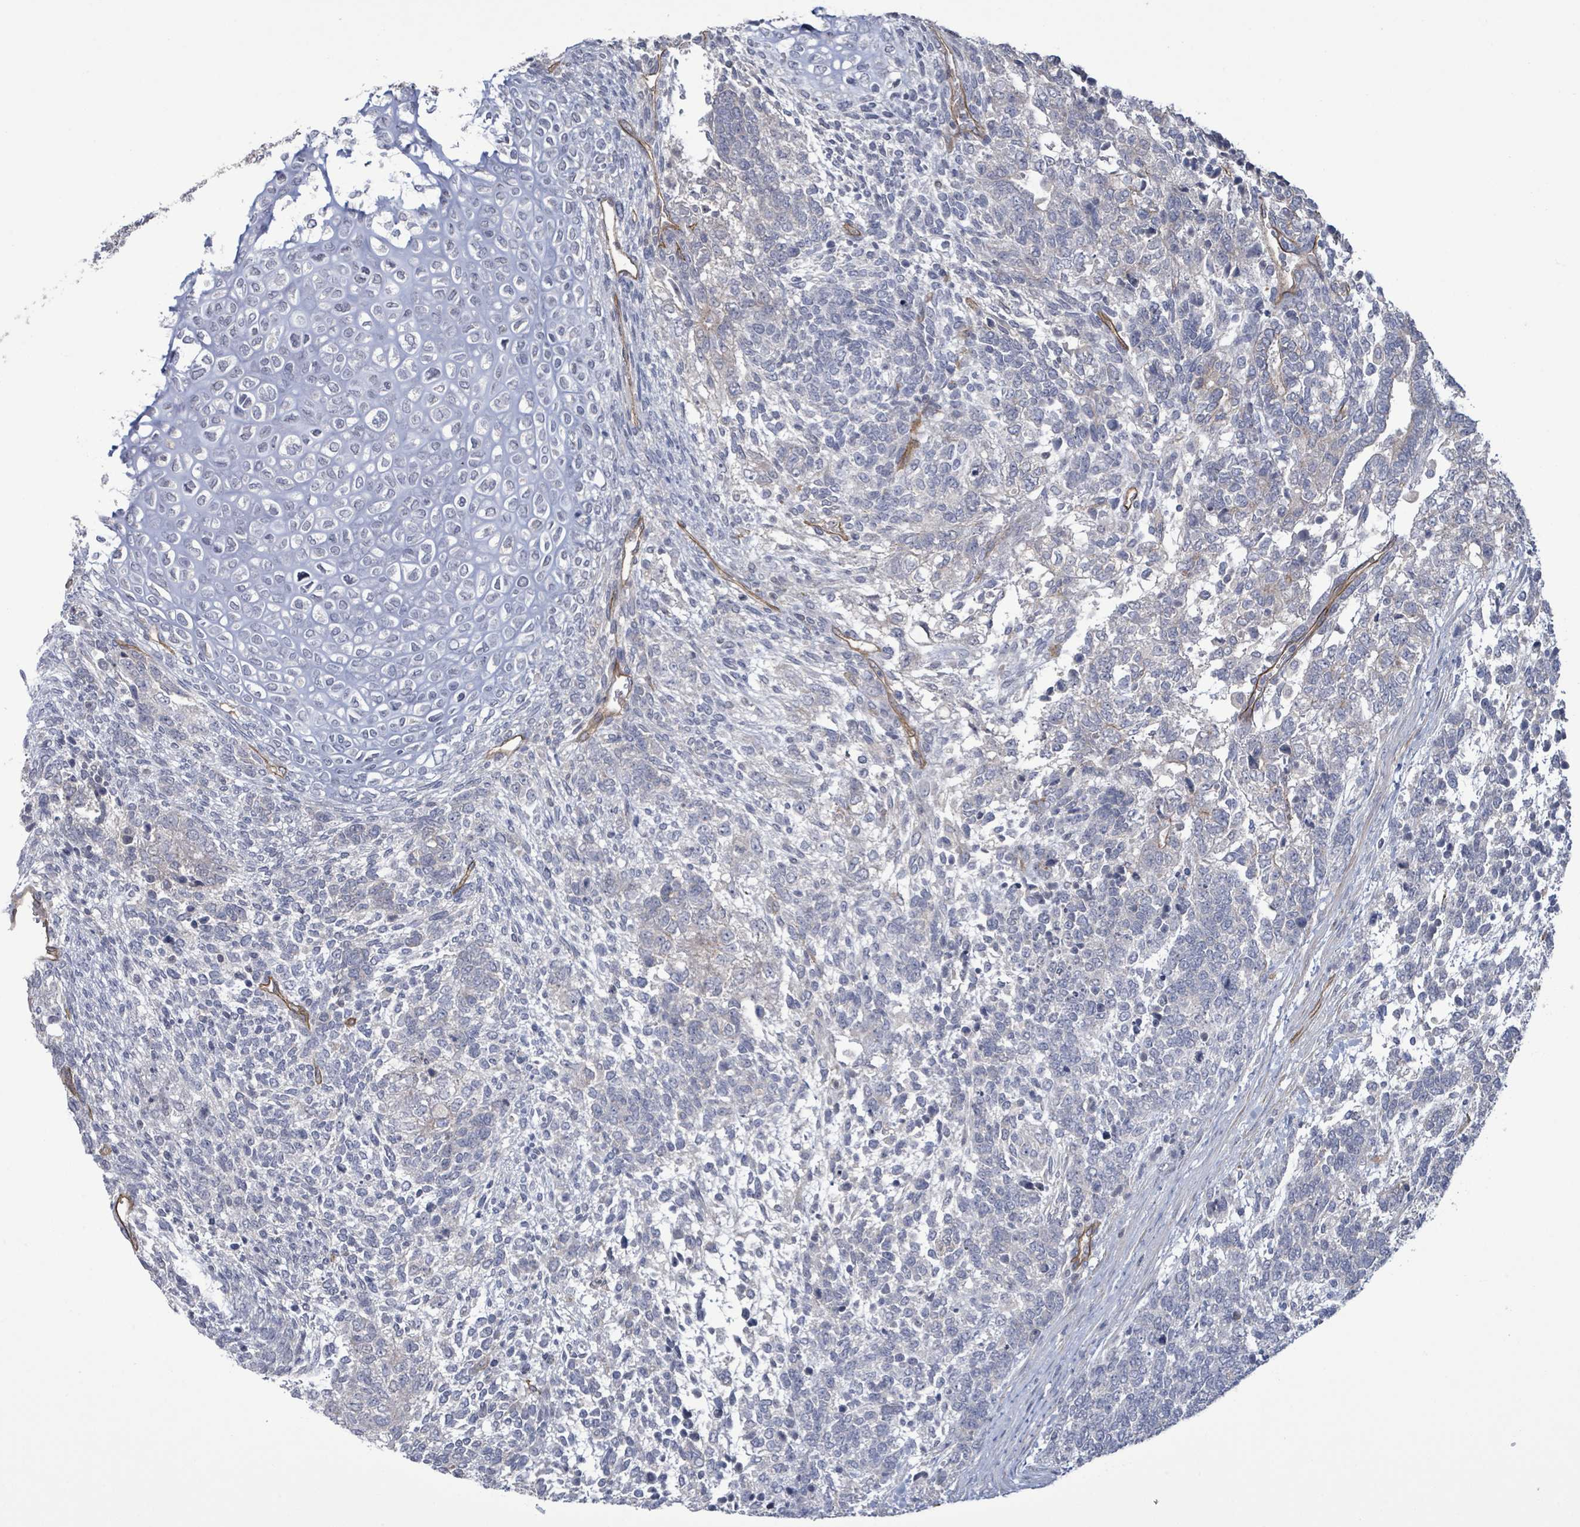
{"staining": {"intensity": "negative", "quantity": "none", "location": "none"}, "tissue": "testis cancer", "cell_type": "Tumor cells", "image_type": "cancer", "snomed": [{"axis": "morphology", "description": "Carcinoma, Embryonal, NOS"}, {"axis": "topography", "description": "Testis"}], "caption": "Tumor cells show no significant staining in embryonal carcinoma (testis).", "gene": "KANK3", "patient": {"sex": "male", "age": 23}}